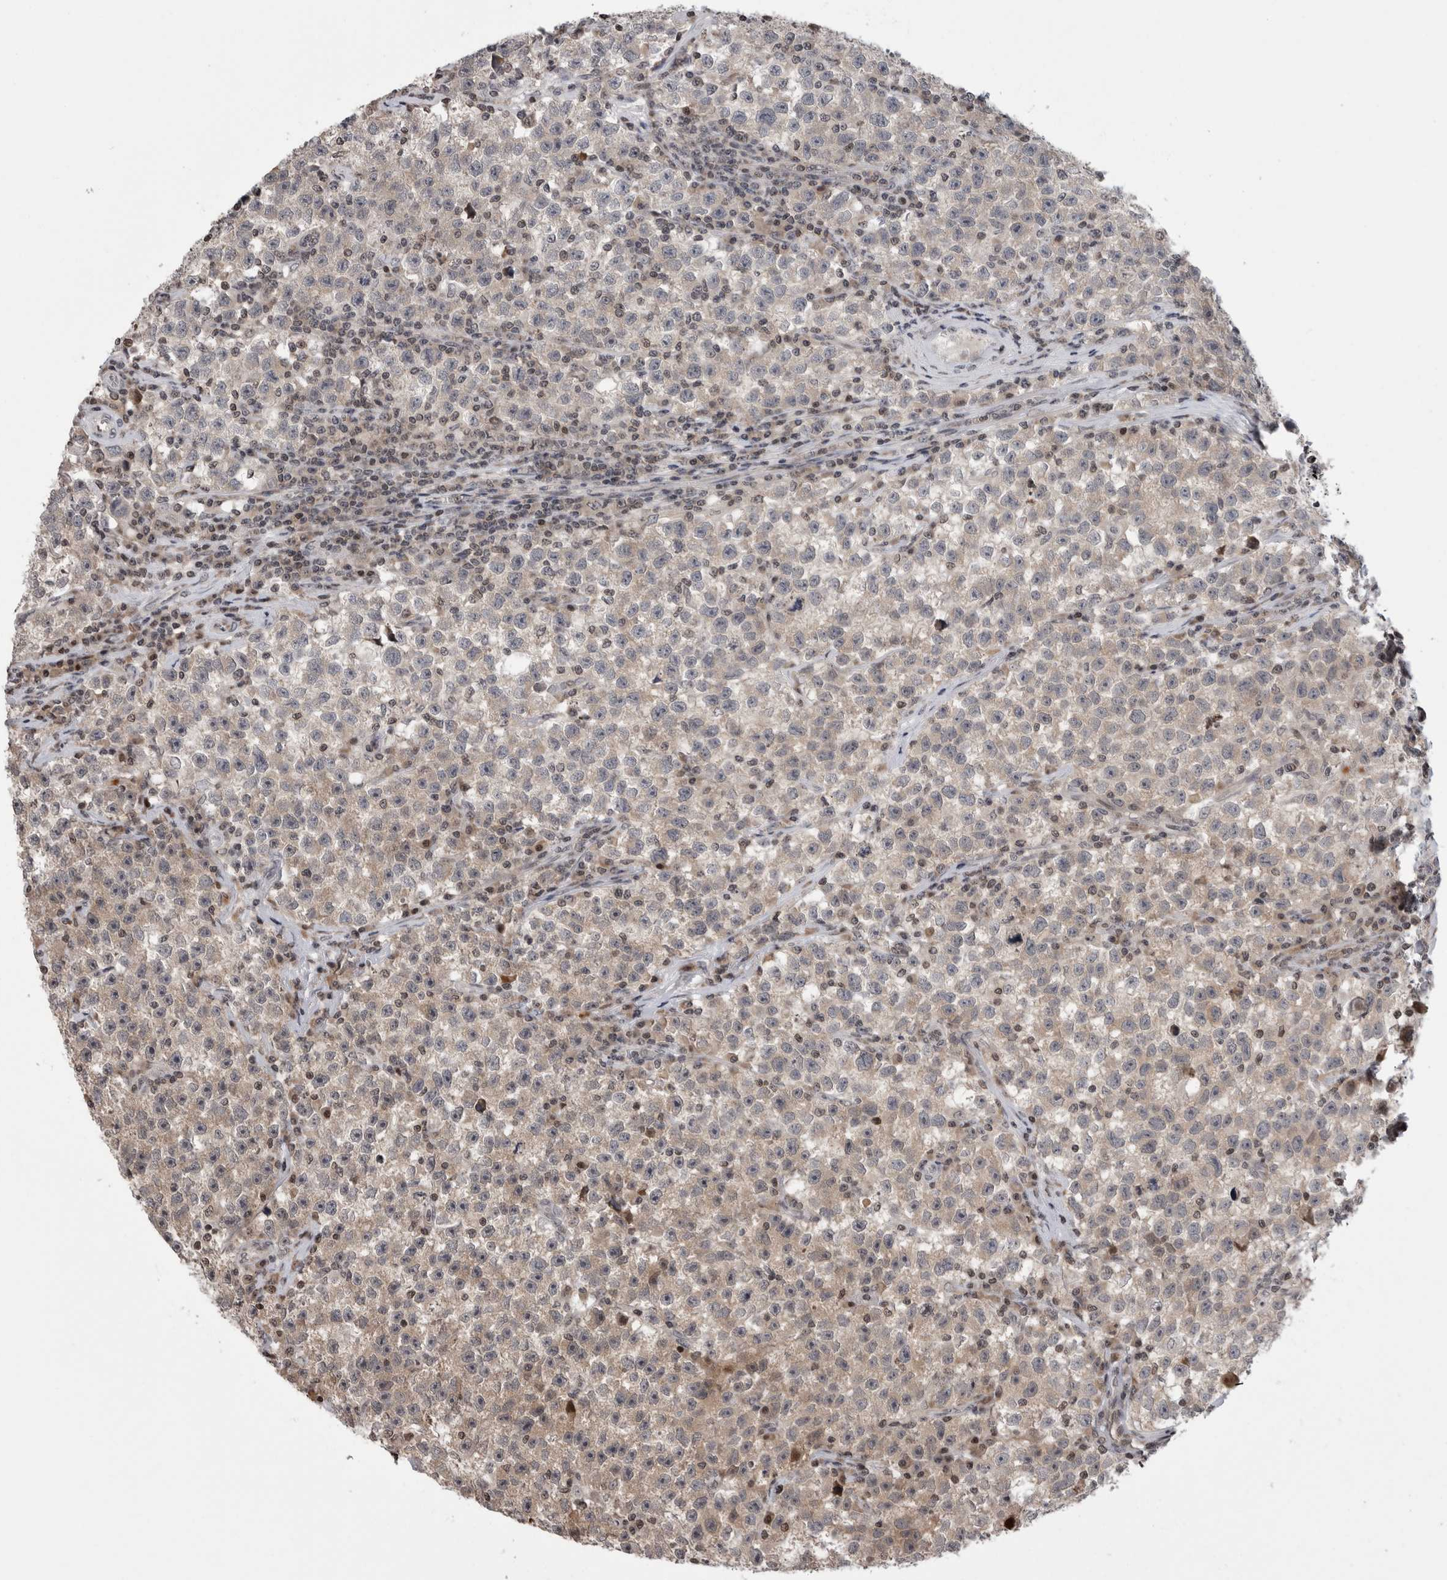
{"staining": {"intensity": "weak", "quantity": "<25%", "location": "cytoplasmic/membranous"}, "tissue": "testis cancer", "cell_type": "Tumor cells", "image_type": "cancer", "snomed": [{"axis": "morphology", "description": "Seminoma, NOS"}, {"axis": "topography", "description": "Testis"}], "caption": "Tumor cells are negative for protein expression in human testis cancer. Brightfield microscopy of immunohistochemistry (IHC) stained with DAB (3,3'-diaminobenzidine) (brown) and hematoxylin (blue), captured at high magnification.", "gene": "ZBTB11", "patient": {"sex": "male", "age": 22}}